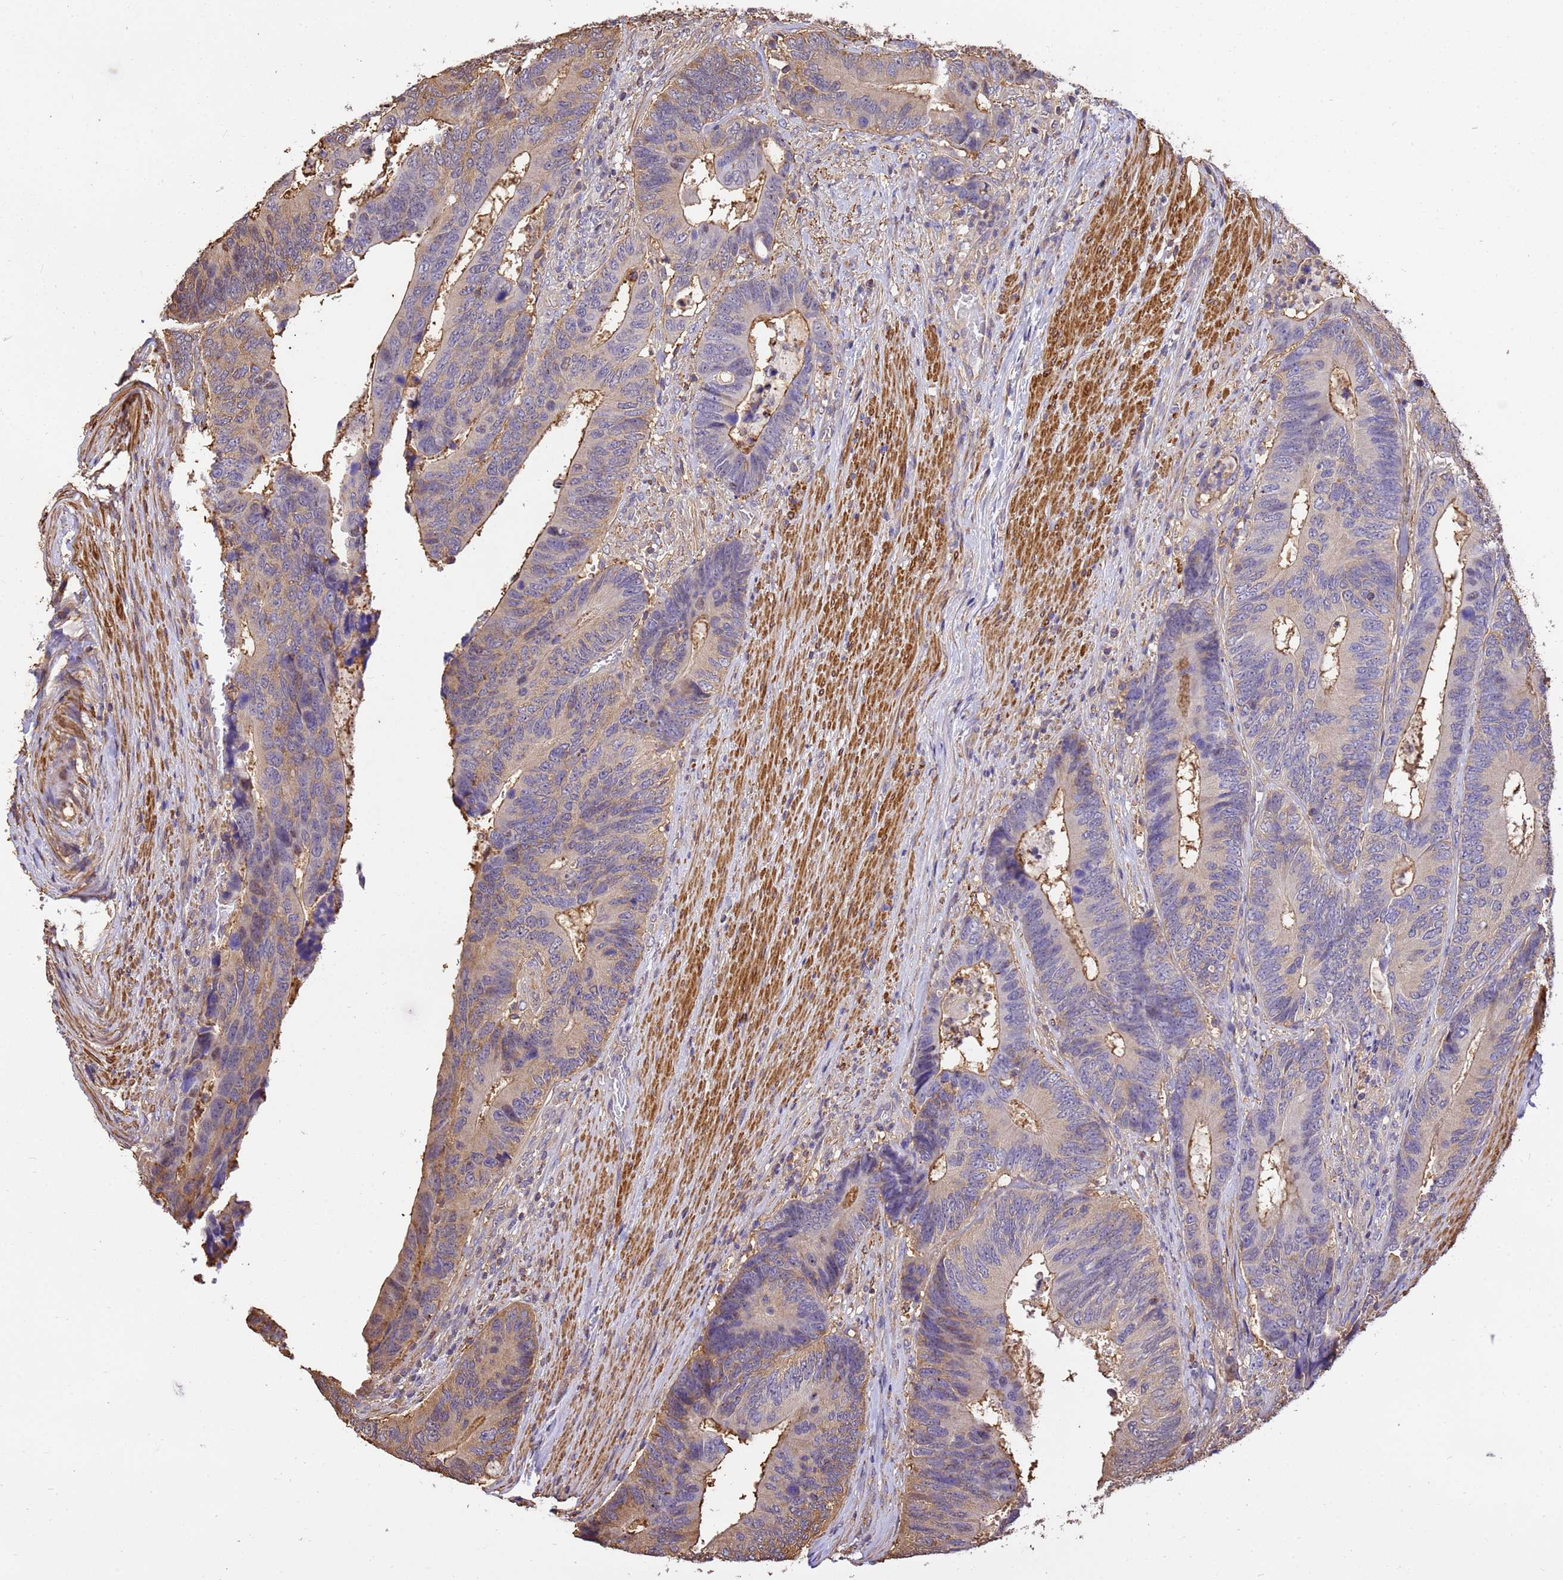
{"staining": {"intensity": "moderate", "quantity": "25%-75%", "location": "cytoplasmic/membranous"}, "tissue": "colorectal cancer", "cell_type": "Tumor cells", "image_type": "cancer", "snomed": [{"axis": "morphology", "description": "Adenocarcinoma, NOS"}, {"axis": "topography", "description": "Colon"}], "caption": "IHC of colorectal cancer shows medium levels of moderate cytoplasmic/membranous expression in about 25%-75% of tumor cells.", "gene": "WDR64", "patient": {"sex": "male", "age": 87}}